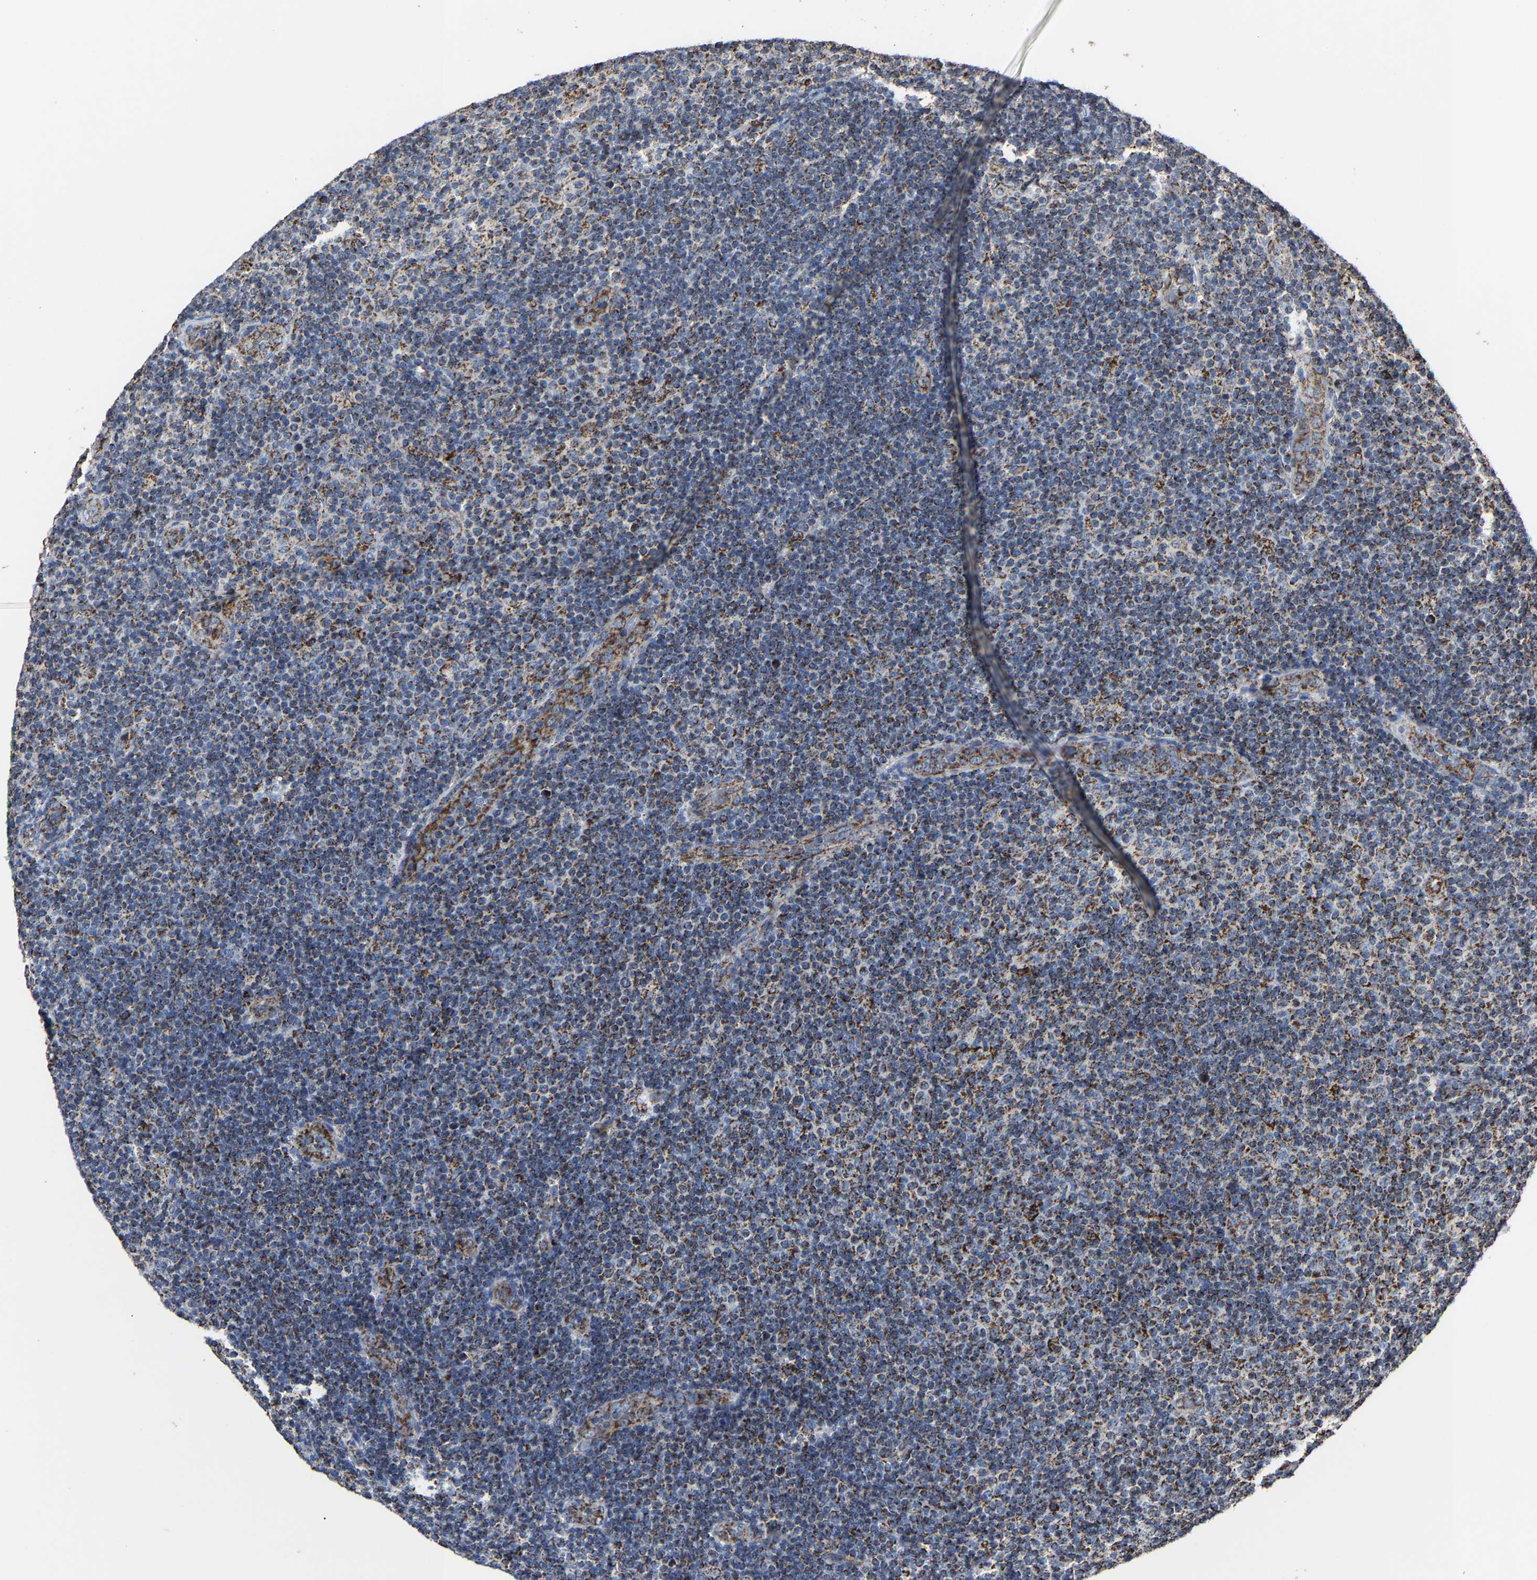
{"staining": {"intensity": "strong", "quantity": ">75%", "location": "cytoplasmic/membranous"}, "tissue": "lymphoma", "cell_type": "Tumor cells", "image_type": "cancer", "snomed": [{"axis": "morphology", "description": "Malignant lymphoma, non-Hodgkin's type, Low grade"}, {"axis": "topography", "description": "Lymph node"}], "caption": "This histopathology image demonstrates immunohistochemistry (IHC) staining of human lymphoma, with high strong cytoplasmic/membranous expression in approximately >75% of tumor cells.", "gene": "NDUFV3", "patient": {"sex": "male", "age": 83}}